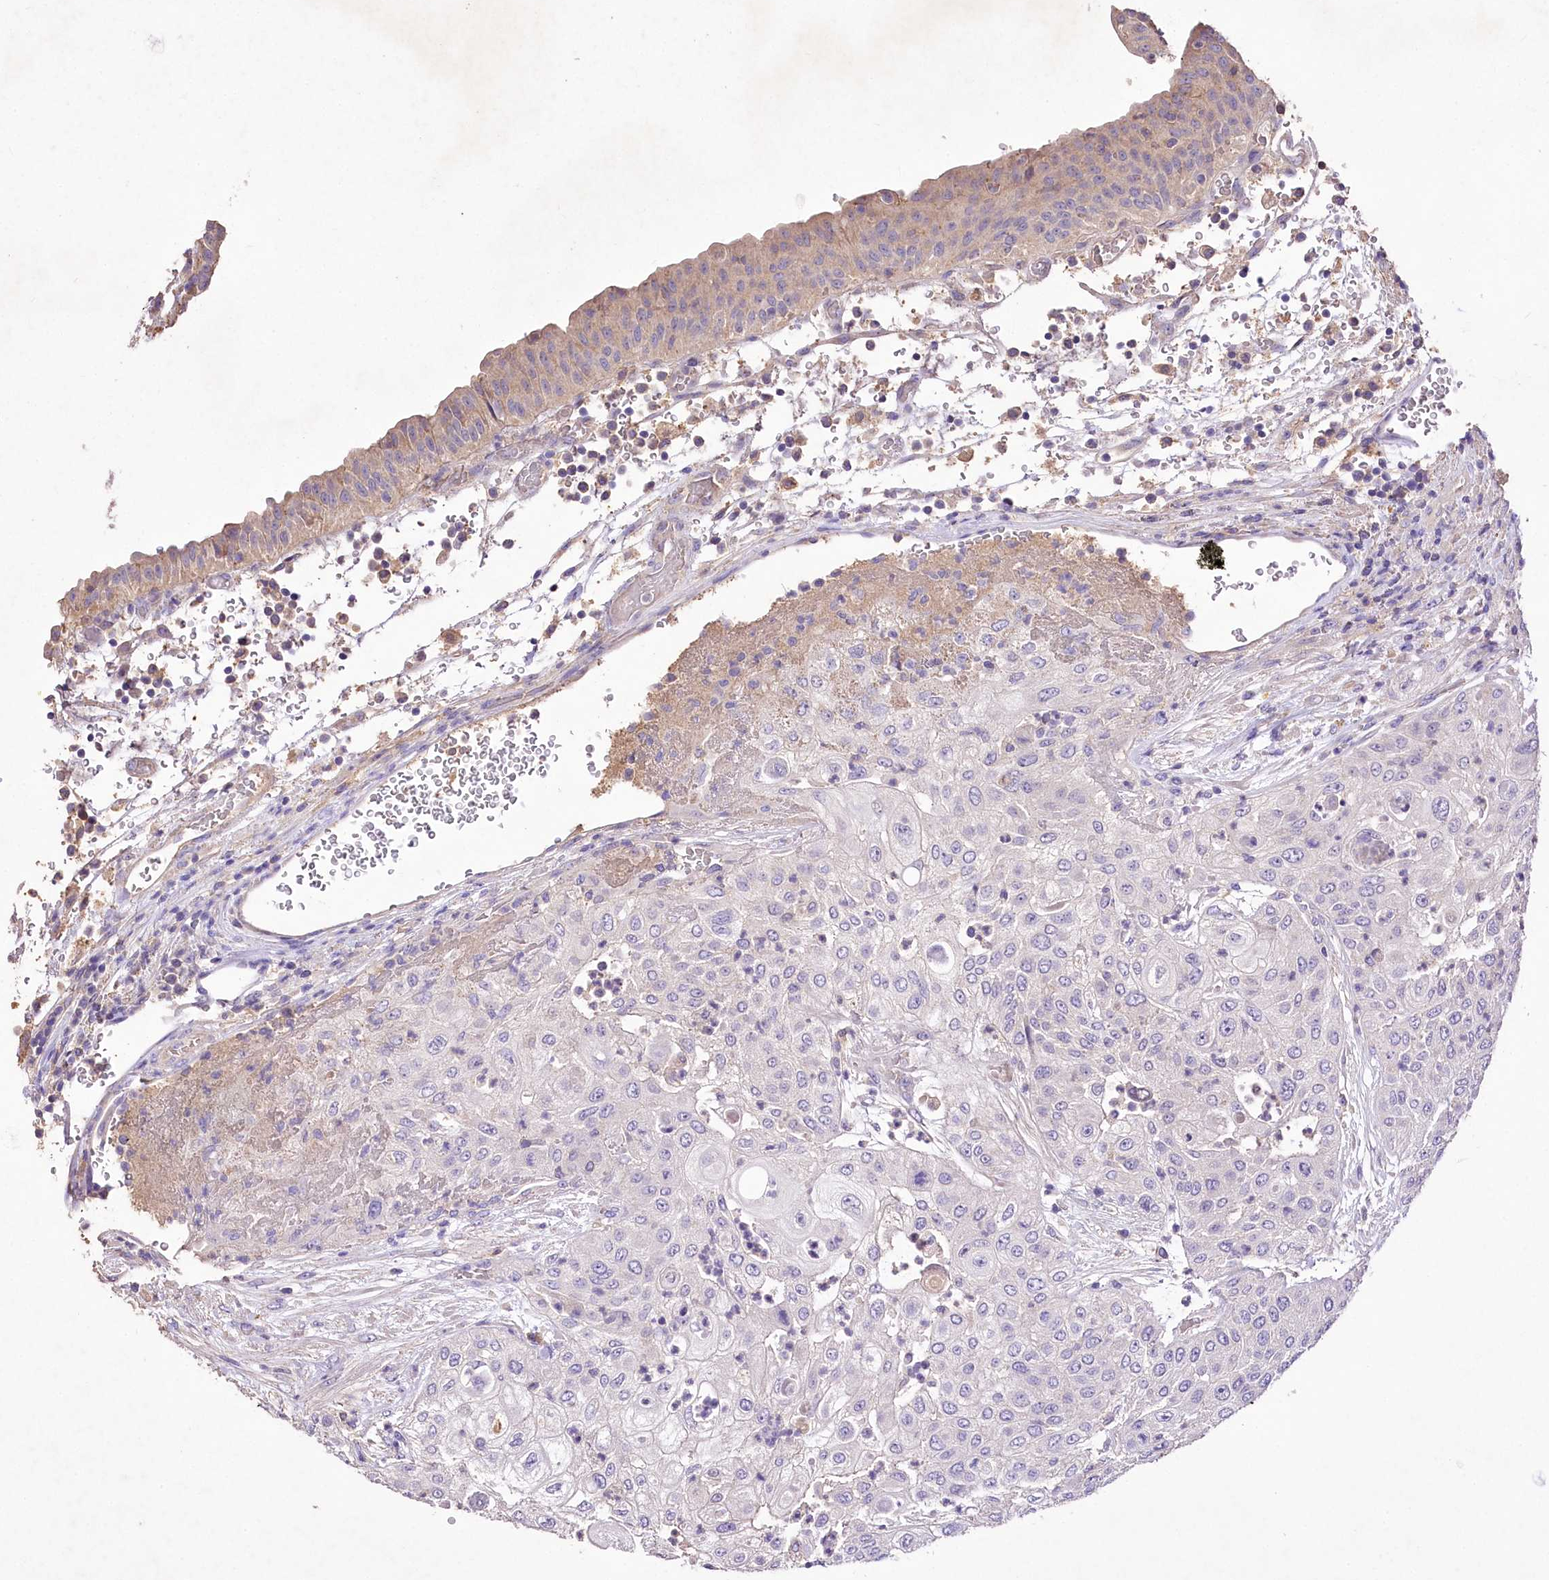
{"staining": {"intensity": "negative", "quantity": "none", "location": "none"}, "tissue": "urothelial cancer", "cell_type": "Tumor cells", "image_type": "cancer", "snomed": [{"axis": "morphology", "description": "Urothelial carcinoma, High grade"}, {"axis": "topography", "description": "Urinary bladder"}], "caption": "Immunohistochemistry (IHC) image of urothelial carcinoma (high-grade) stained for a protein (brown), which exhibits no staining in tumor cells.", "gene": "PCYOX1L", "patient": {"sex": "female", "age": 79}}